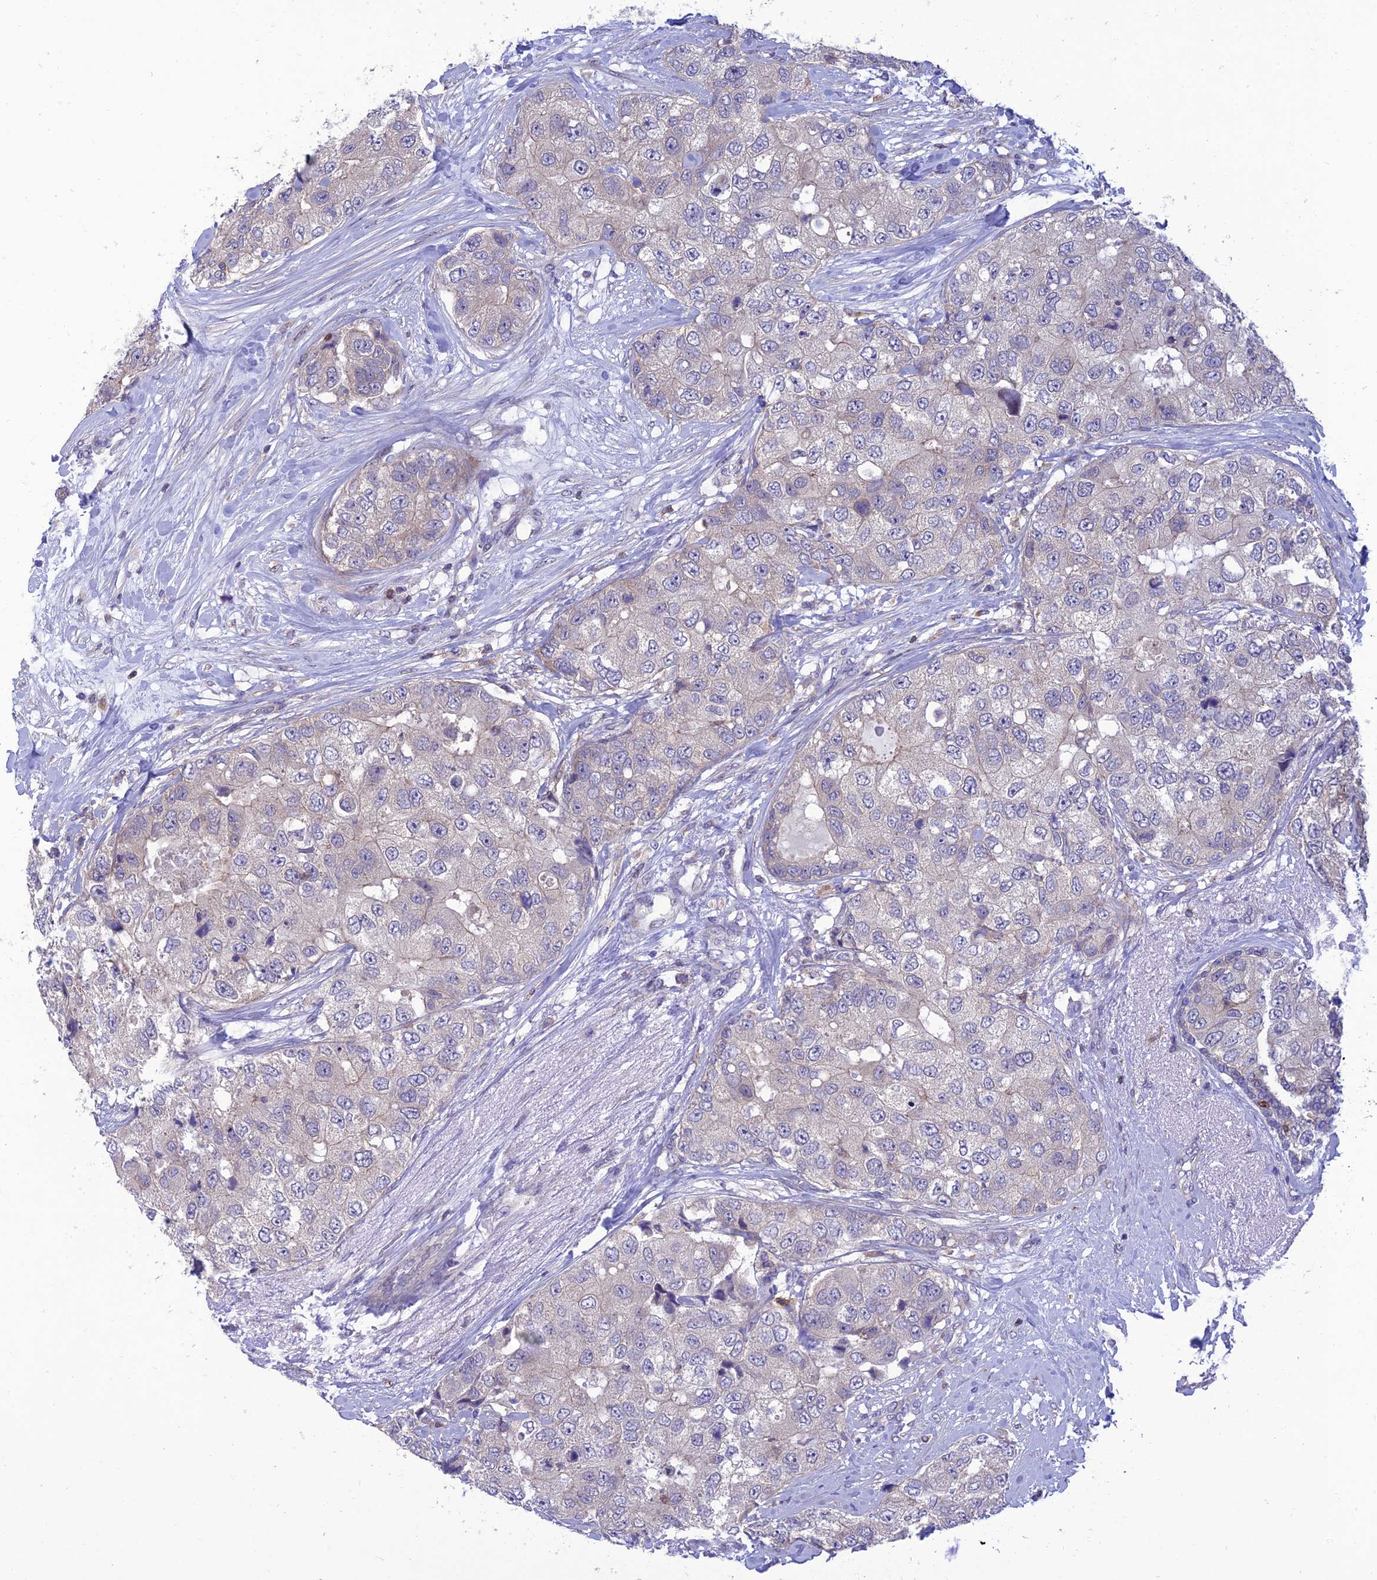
{"staining": {"intensity": "negative", "quantity": "none", "location": "none"}, "tissue": "breast cancer", "cell_type": "Tumor cells", "image_type": "cancer", "snomed": [{"axis": "morphology", "description": "Duct carcinoma"}, {"axis": "topography", "description": "Breast"}], "caption": "Immunohistochemistry (IHC) of human invasive ductal carcinoma (breast) exhibits no expression in tumor cells.", "gene": "FAM76A", "patient": {"sex": "female", "age": 62}}